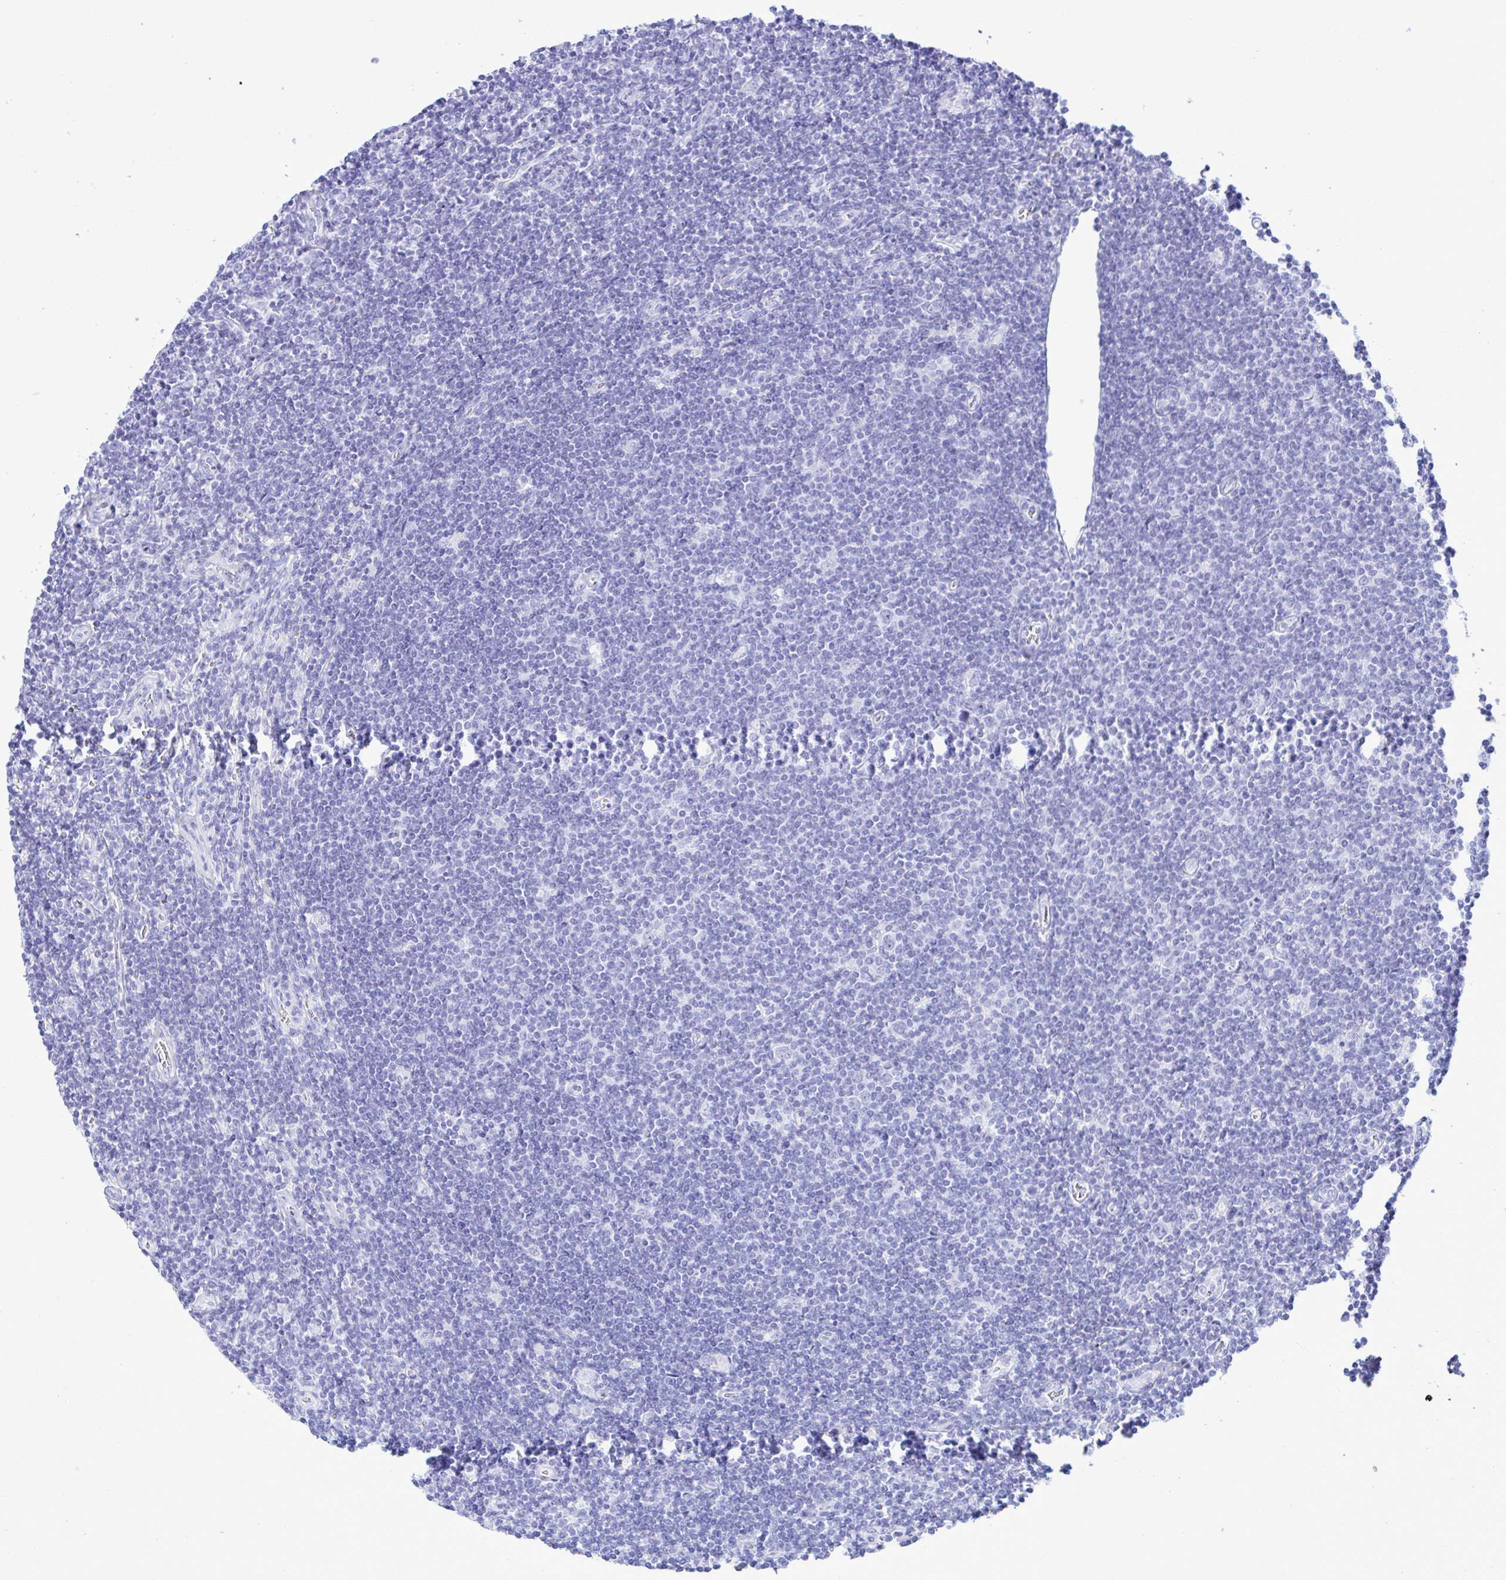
{"staining": {"intensity": "negative", "quantity": "none", "location": "none"}, "tissue": "lymphoma", "cell_type": "Tumor cells", "image_type": "cancer", "snomed": [{"axis": "morphology", "description": "Hodgkin's disease, NOS"}, {"axis": "topography", "description": "Lymph node"}], "caption": "Immunohistochemistry (IHC) image of neoplastic tissue: human Hodgkin's disease stained with DAB displays no significant protein expression in tumor cells.", "gene": "SELENOV", "patient": {"sex": "male", "age": 40}}